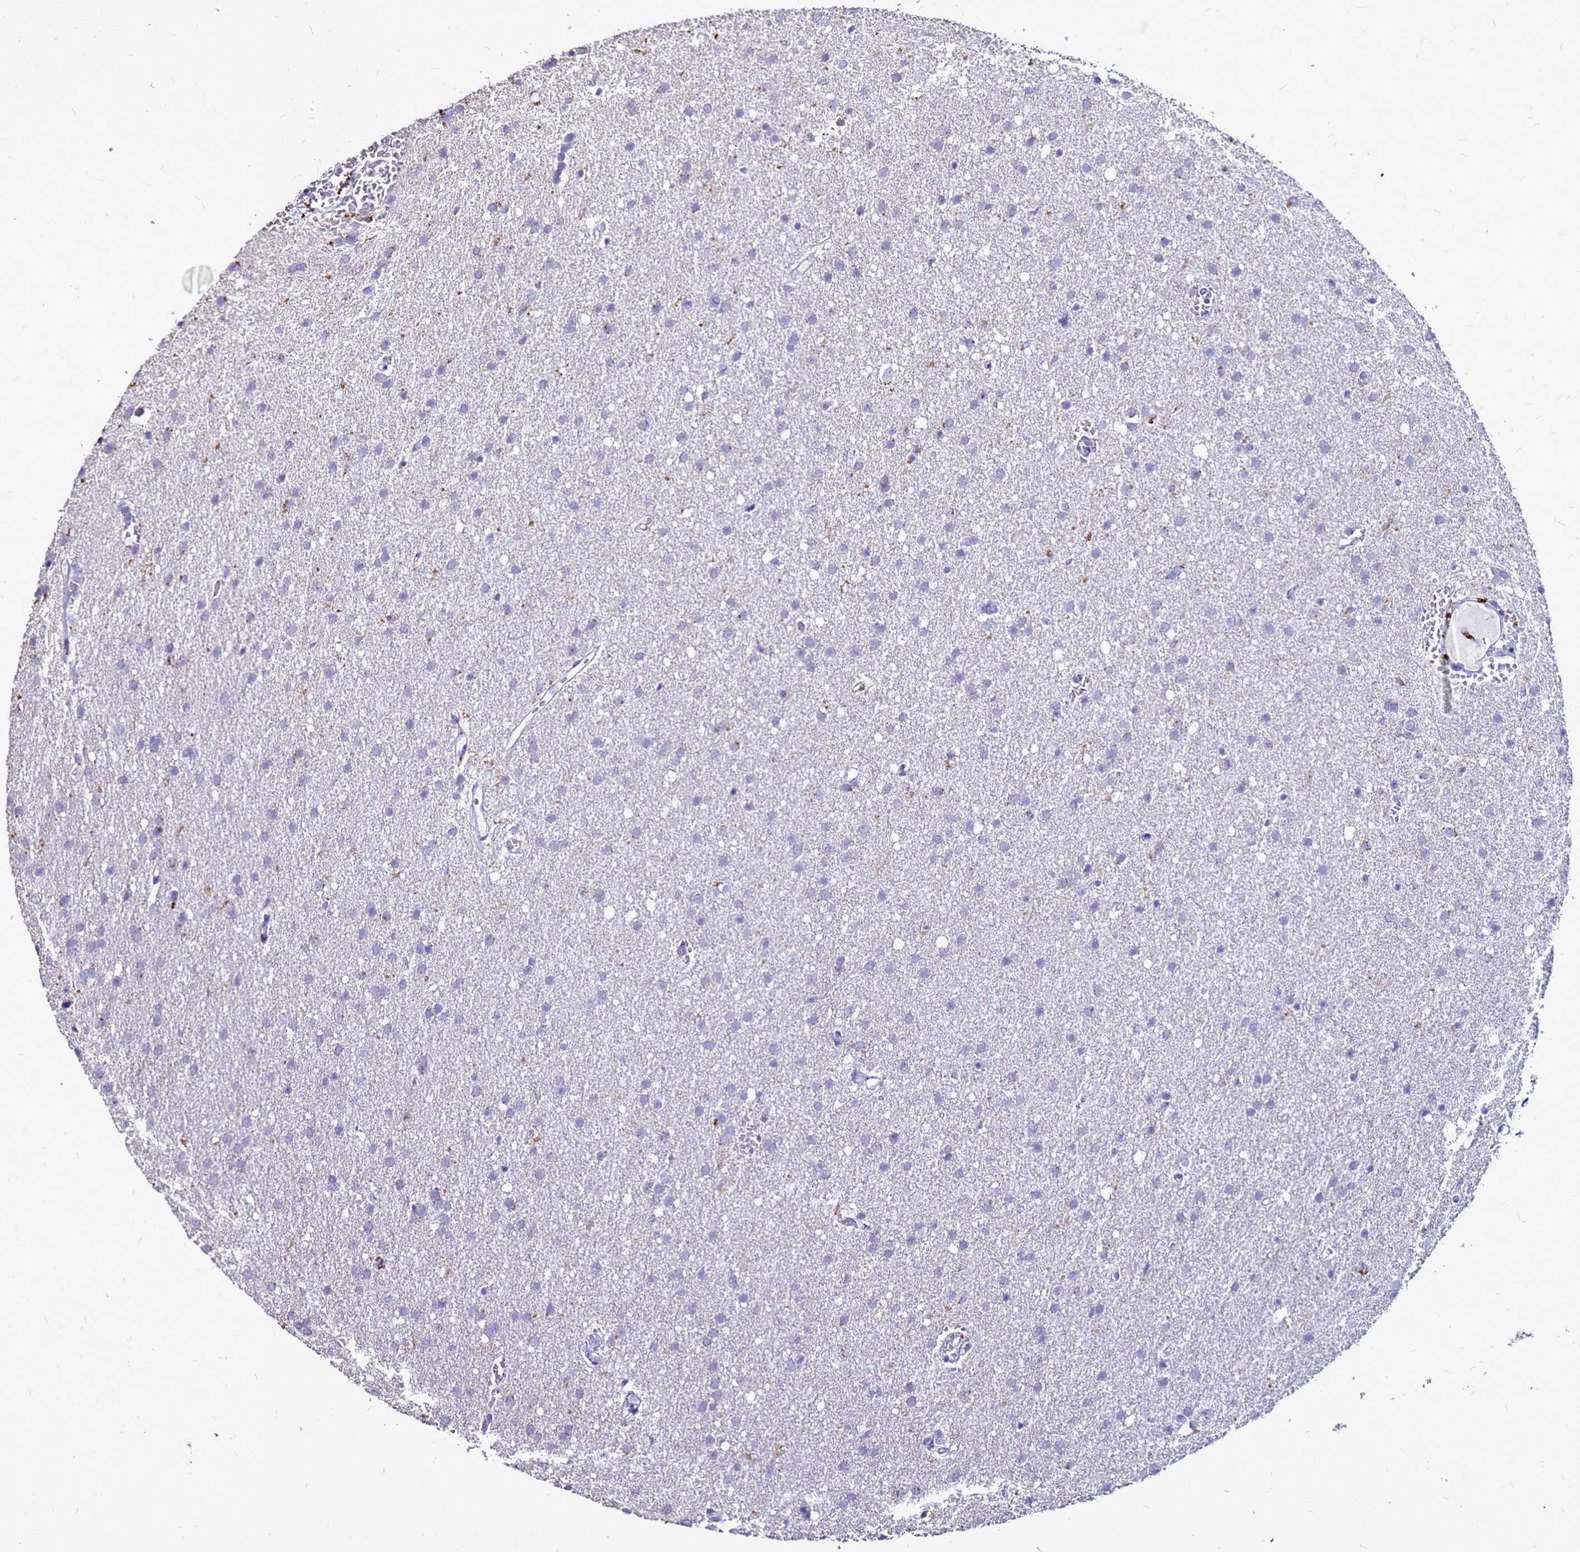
{"staining": {"intensity": "negative", "quantity": "none", "location": "none"}, "tissue": "glioma", "cell_type": "Tumor cells", "image_type": "cancer", "snomed": [{"axis": "morphology", "description": "Glioma, malignant, High grade"}, {"axis": "topography", "description": "Cerebral cortex"}], "caption": "Tumor cells show no significant staining in malignant high-grade glioma. (DAB immunohistochemistry, high magnification).", "gene": "S100A2", "patient": {"sex": "female", "age": 36}}